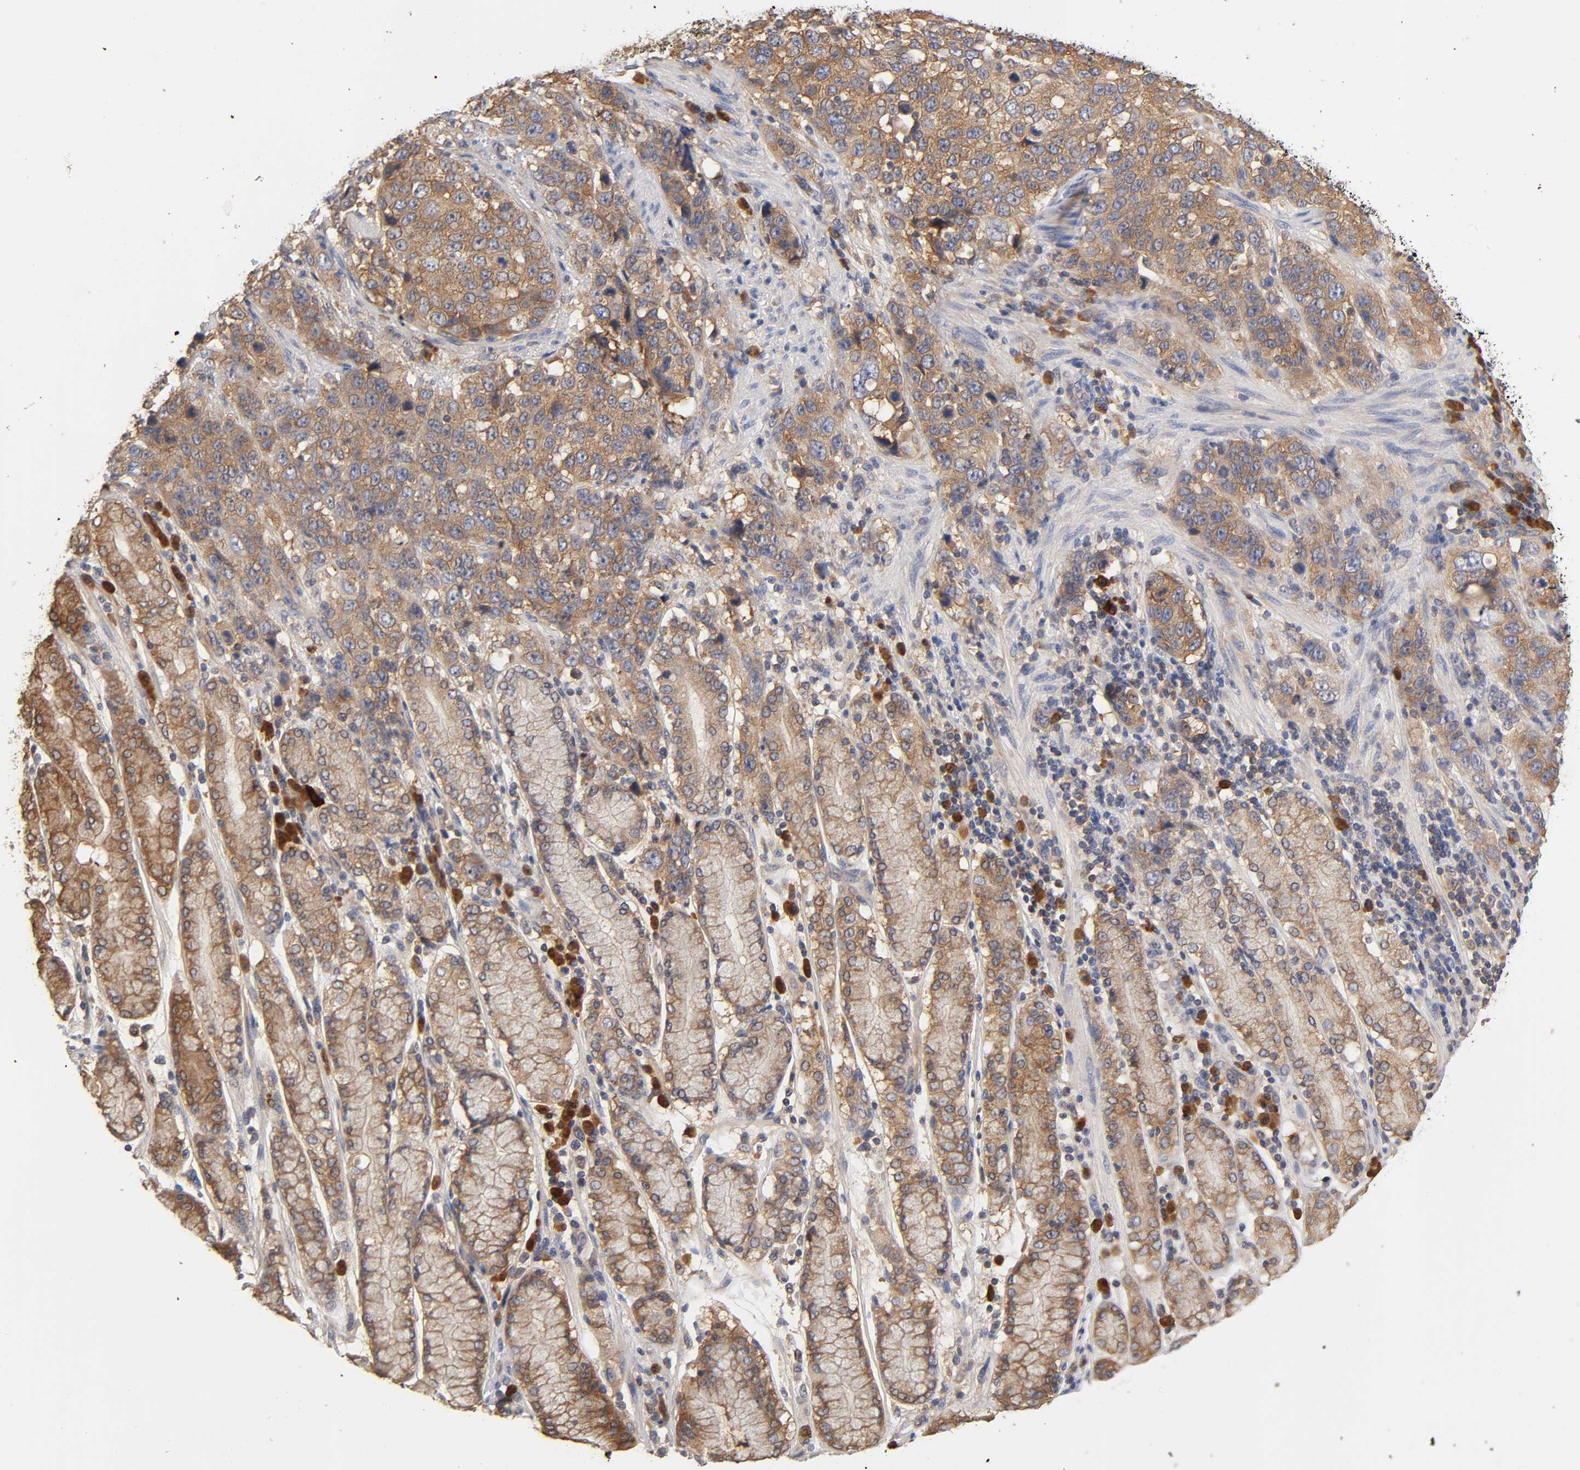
{"staining": {"intensity": "moderate", "quantity": ">75%", "location": "cytoplasmic/membranous"}, "tissue": "stomach cancer", "cell_type": "Tumor cells", "image_type": "cancer", "snomed": [{"axis": "morphology", "description": "Normal tissue, NOS"}, {"axis": "morphology", "description": "Adenocarcinoma, NOS"}, {"axis": "topography", "description": "Stomach"}], "caption": "Immunohistochemical staining of stomach cancer shows moderate cytoplasmic/membranous protein staining in approximately >75% of tumor cells.", "gene": "RPS29", "patient": {"sex": "male", "age": 48}}